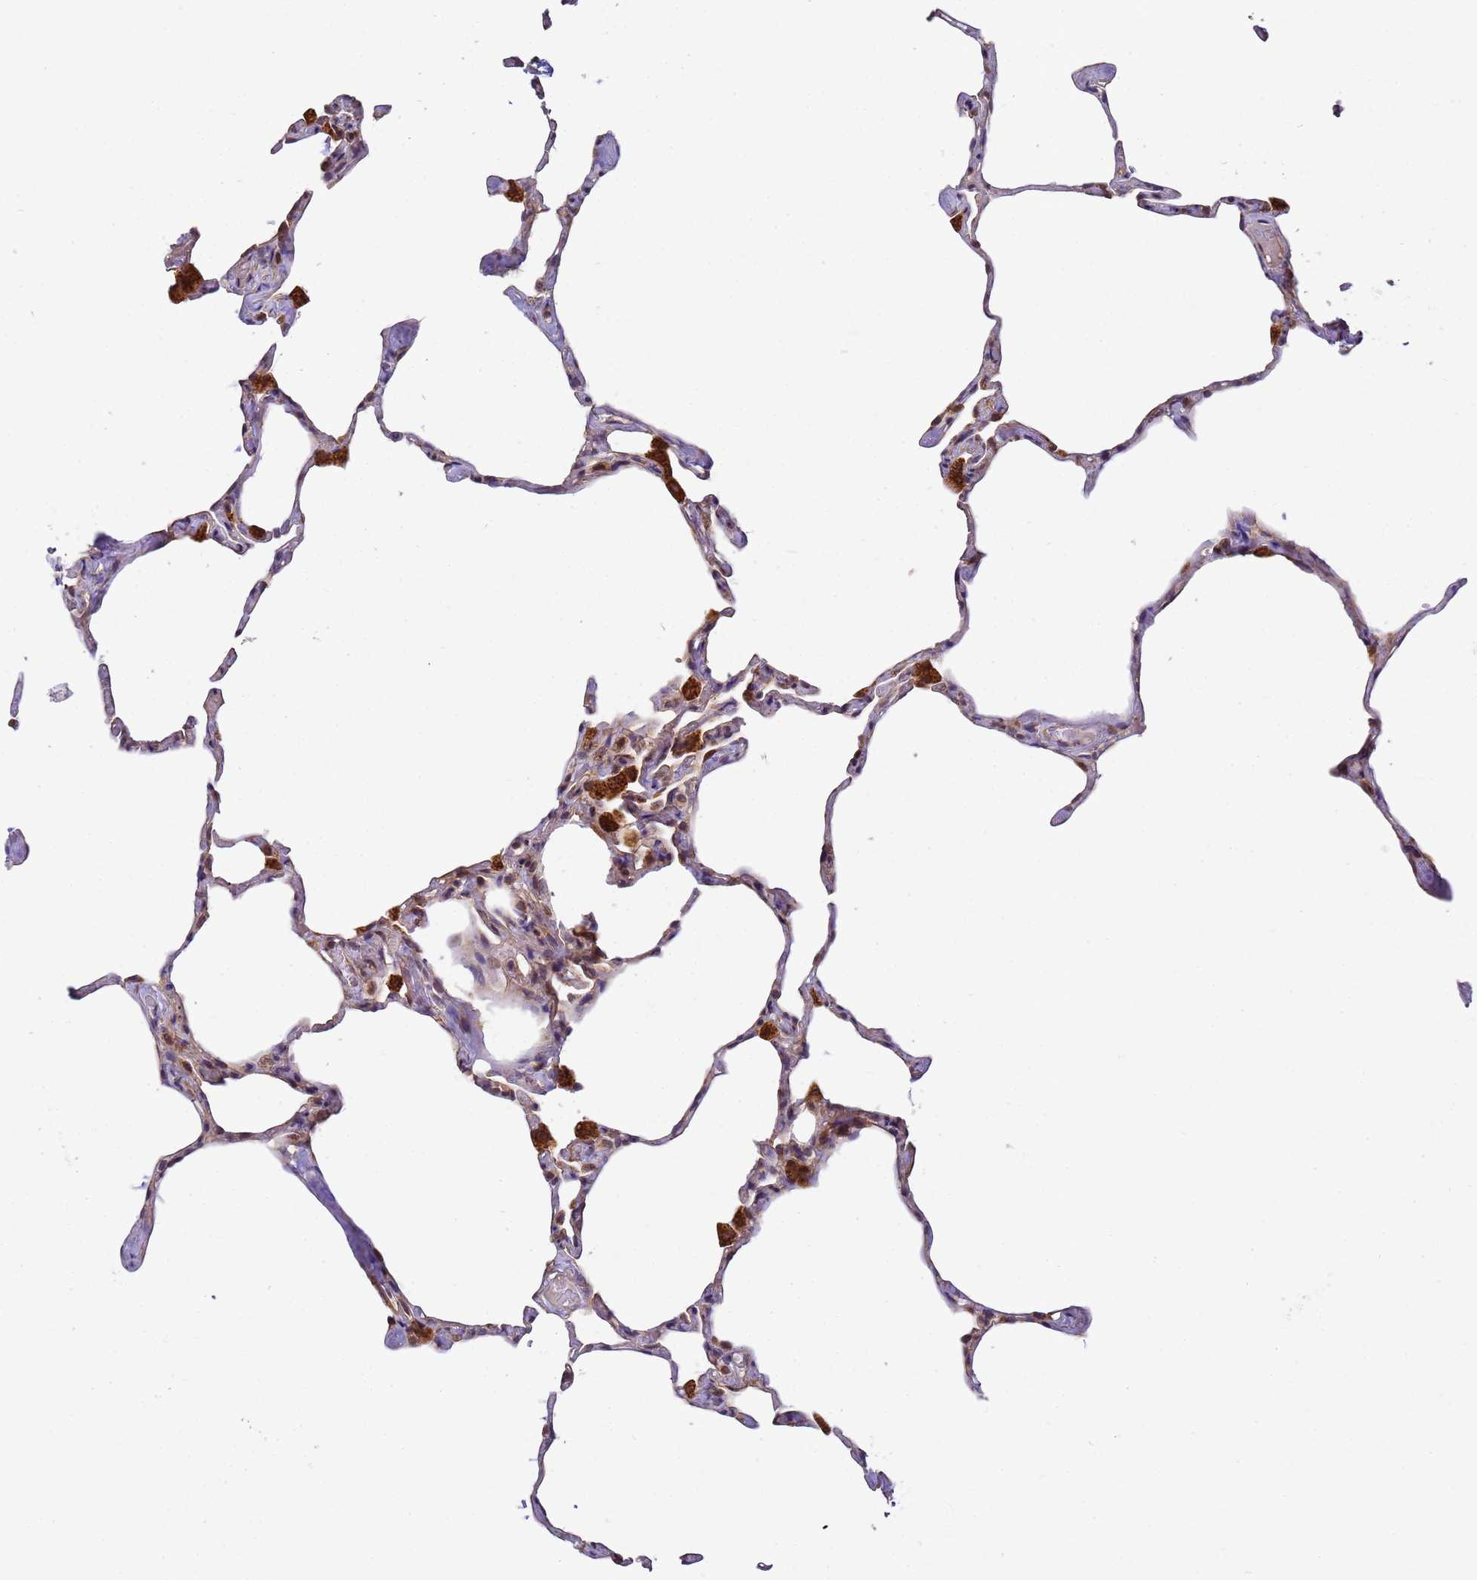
{"staining": {"intensity": "moderate", "quantity": "25%-75%", "location": "cytoplasmic/membranous,nuclear"}, "tissue": "lung", "cell_type": "Alveolar cells", "image_type": "normal", "snomed": [{"axis": "morphology", "description": "Normal tissue, NOS"}, {"axis": "topography", "description": "Lung"}], "caption": "About 25%-75% of alveolar cells in benign lung reveal moderate cytoplasmic/membranous,nuclear protein staining as visualized by brown immunohistochemical staining.", "gene": "RAPGEF3", "patient": {"sex": "male", "age": 65}}